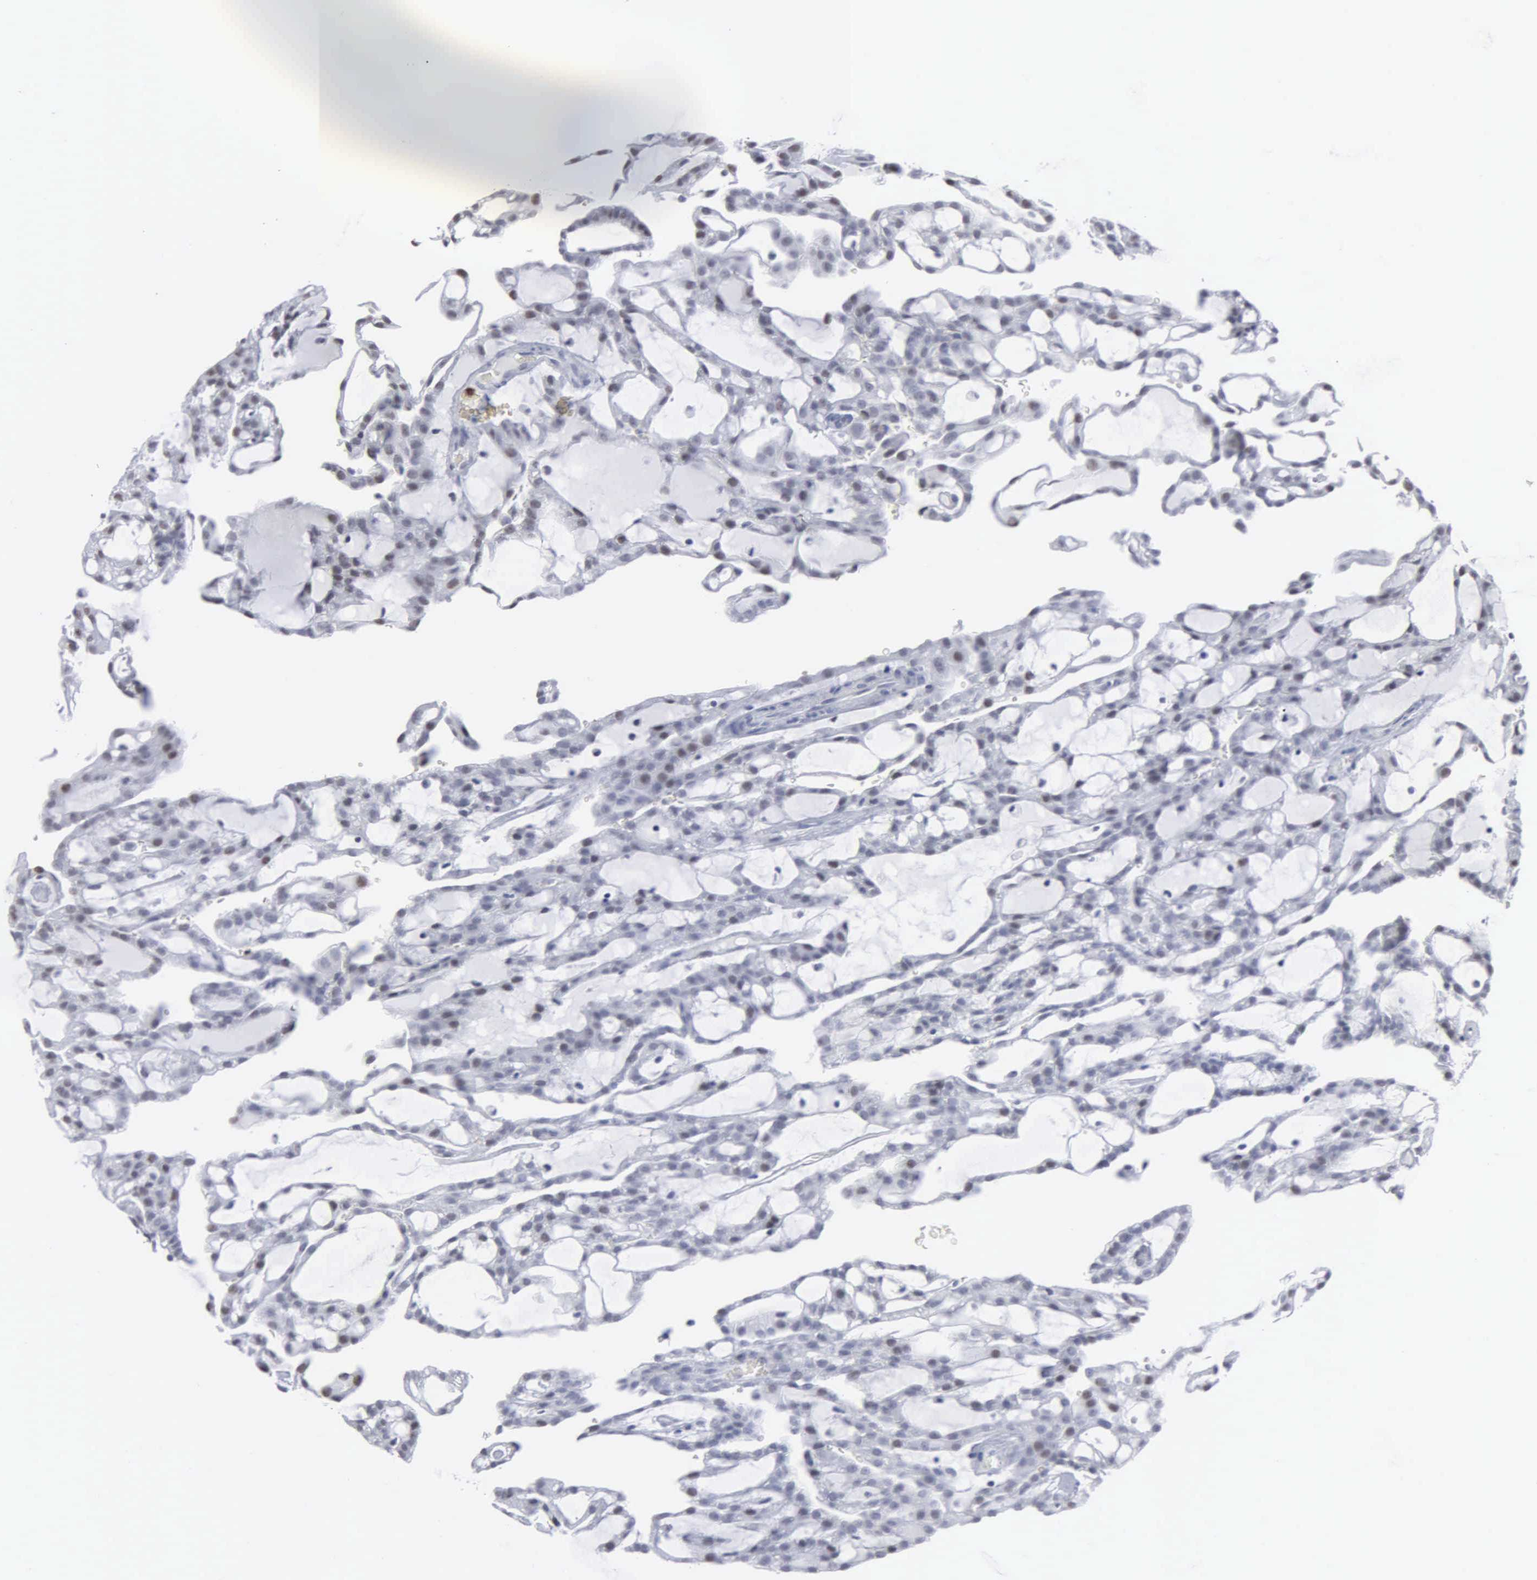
{"staining": {"intensity": "negative", "quantity": "none", "location": "none"}, "tissue": "renal cancer", "cell_type": "Tumor cells", "image_type": "cancer", "snomed": [{"axis": "morphology", "description": "Adenocarcinoma, NOS"}, {"axis": "topography", "description": "Kidney"}], "caption": "This is an immunohistochemistry image of human renal cancer. There is no expression in tumor cells.", "gene": "SPIN3", "patient": {"sex": "male", "age": 63}}